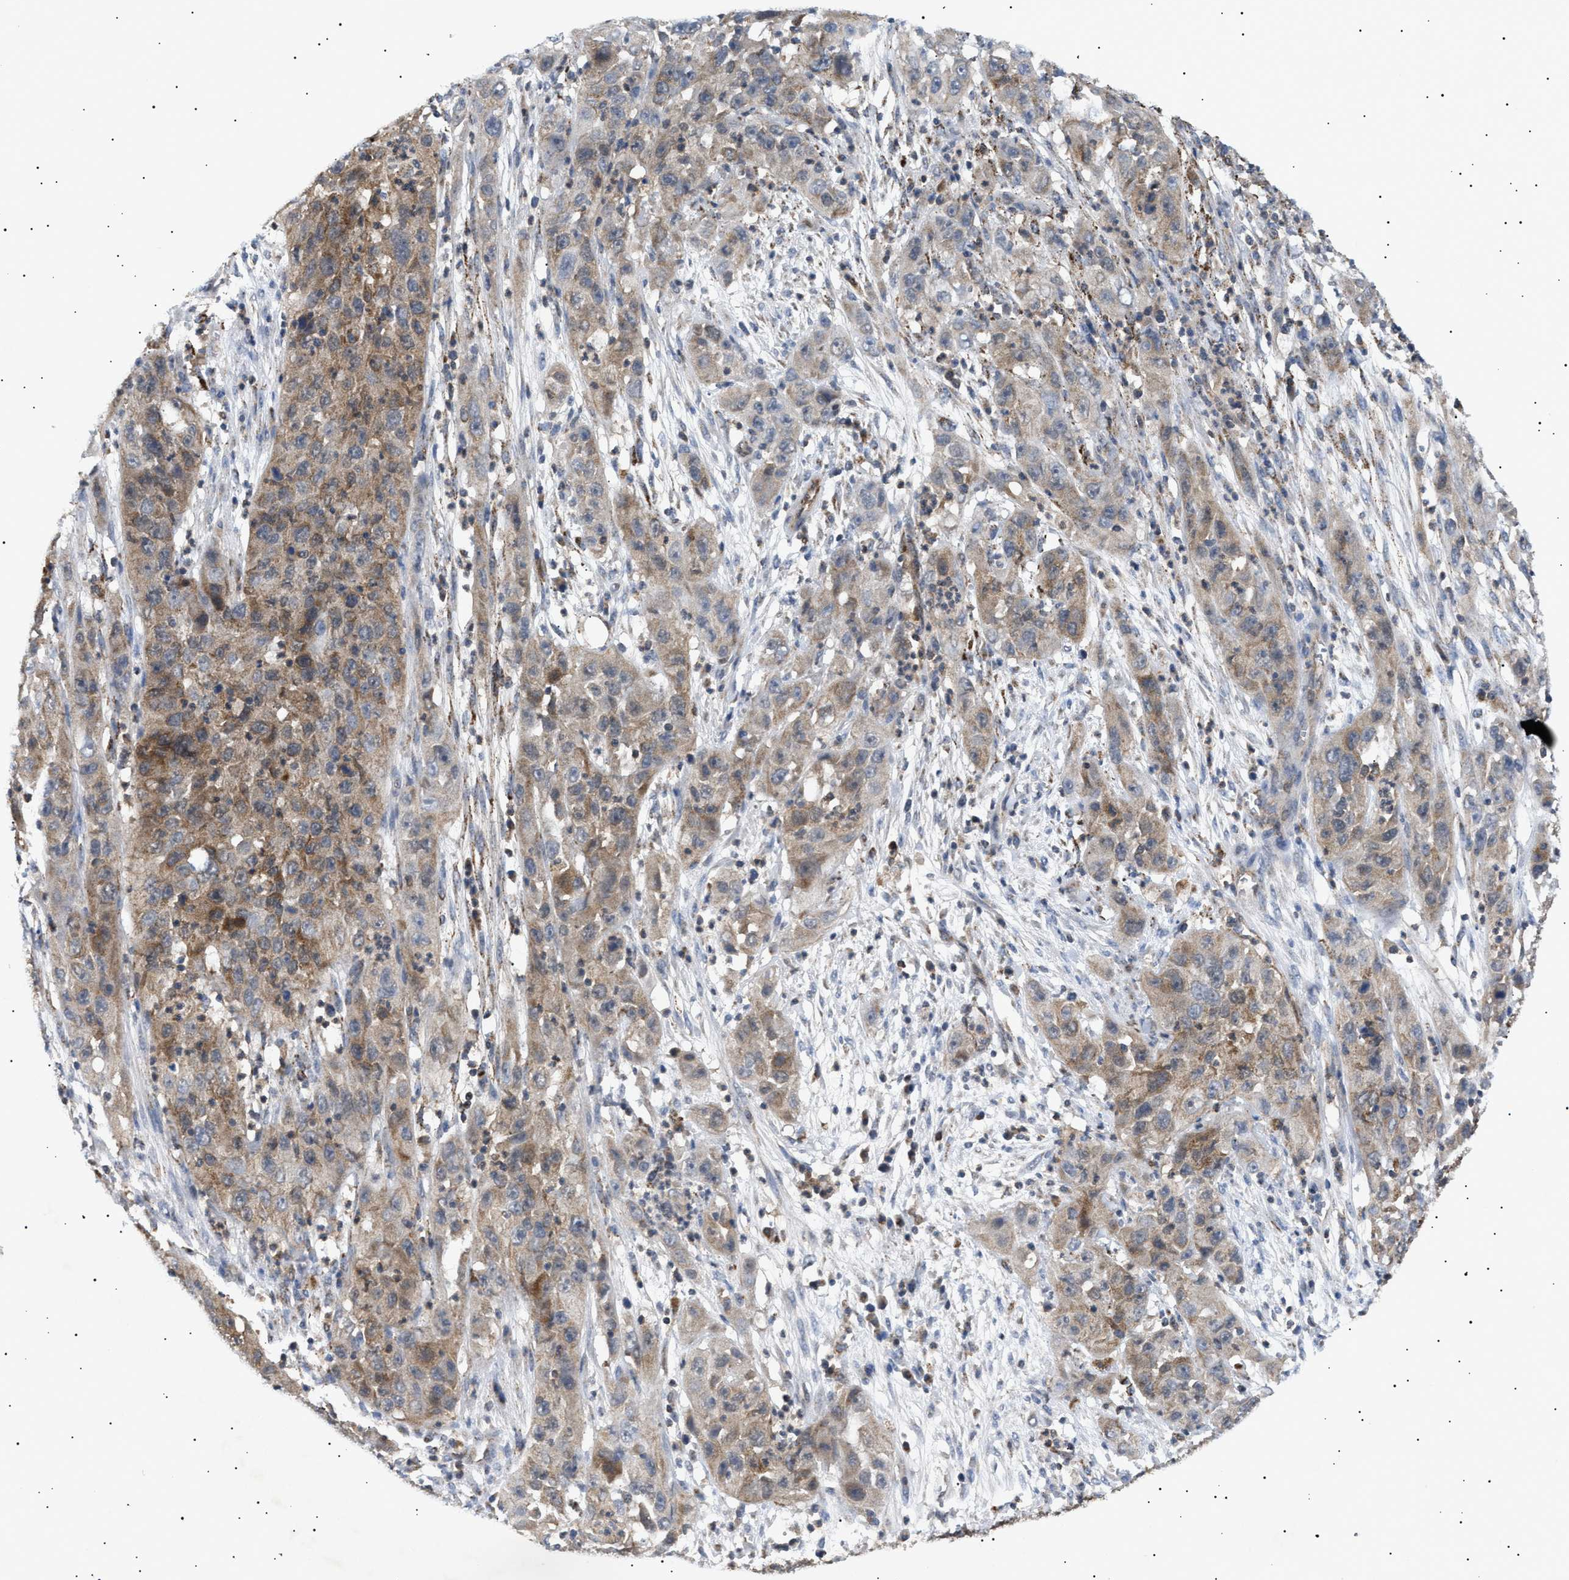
{"staining": {"intensity": "moderate", "quantity": ">75%", "location": "cytoplasmic/membranous"}, "tissue": "cervical cancer", "cell_type": "Tumor cells", "image_type": "cancer", "snomed": [{"axis": "morphology", "description": "Squamous cell carcinoma, NOS"}, {"axis": "topography", "description": "Cervix"}], "caption": "Squamous cell carcinoma (cervical) stained for a protein (brown) demonstrates moderate cytoplasmic/membranous positive staining in about >75% of tumor cells.", "gene": "SIRT5", "patient": {"sex": "female", "age": 32}}